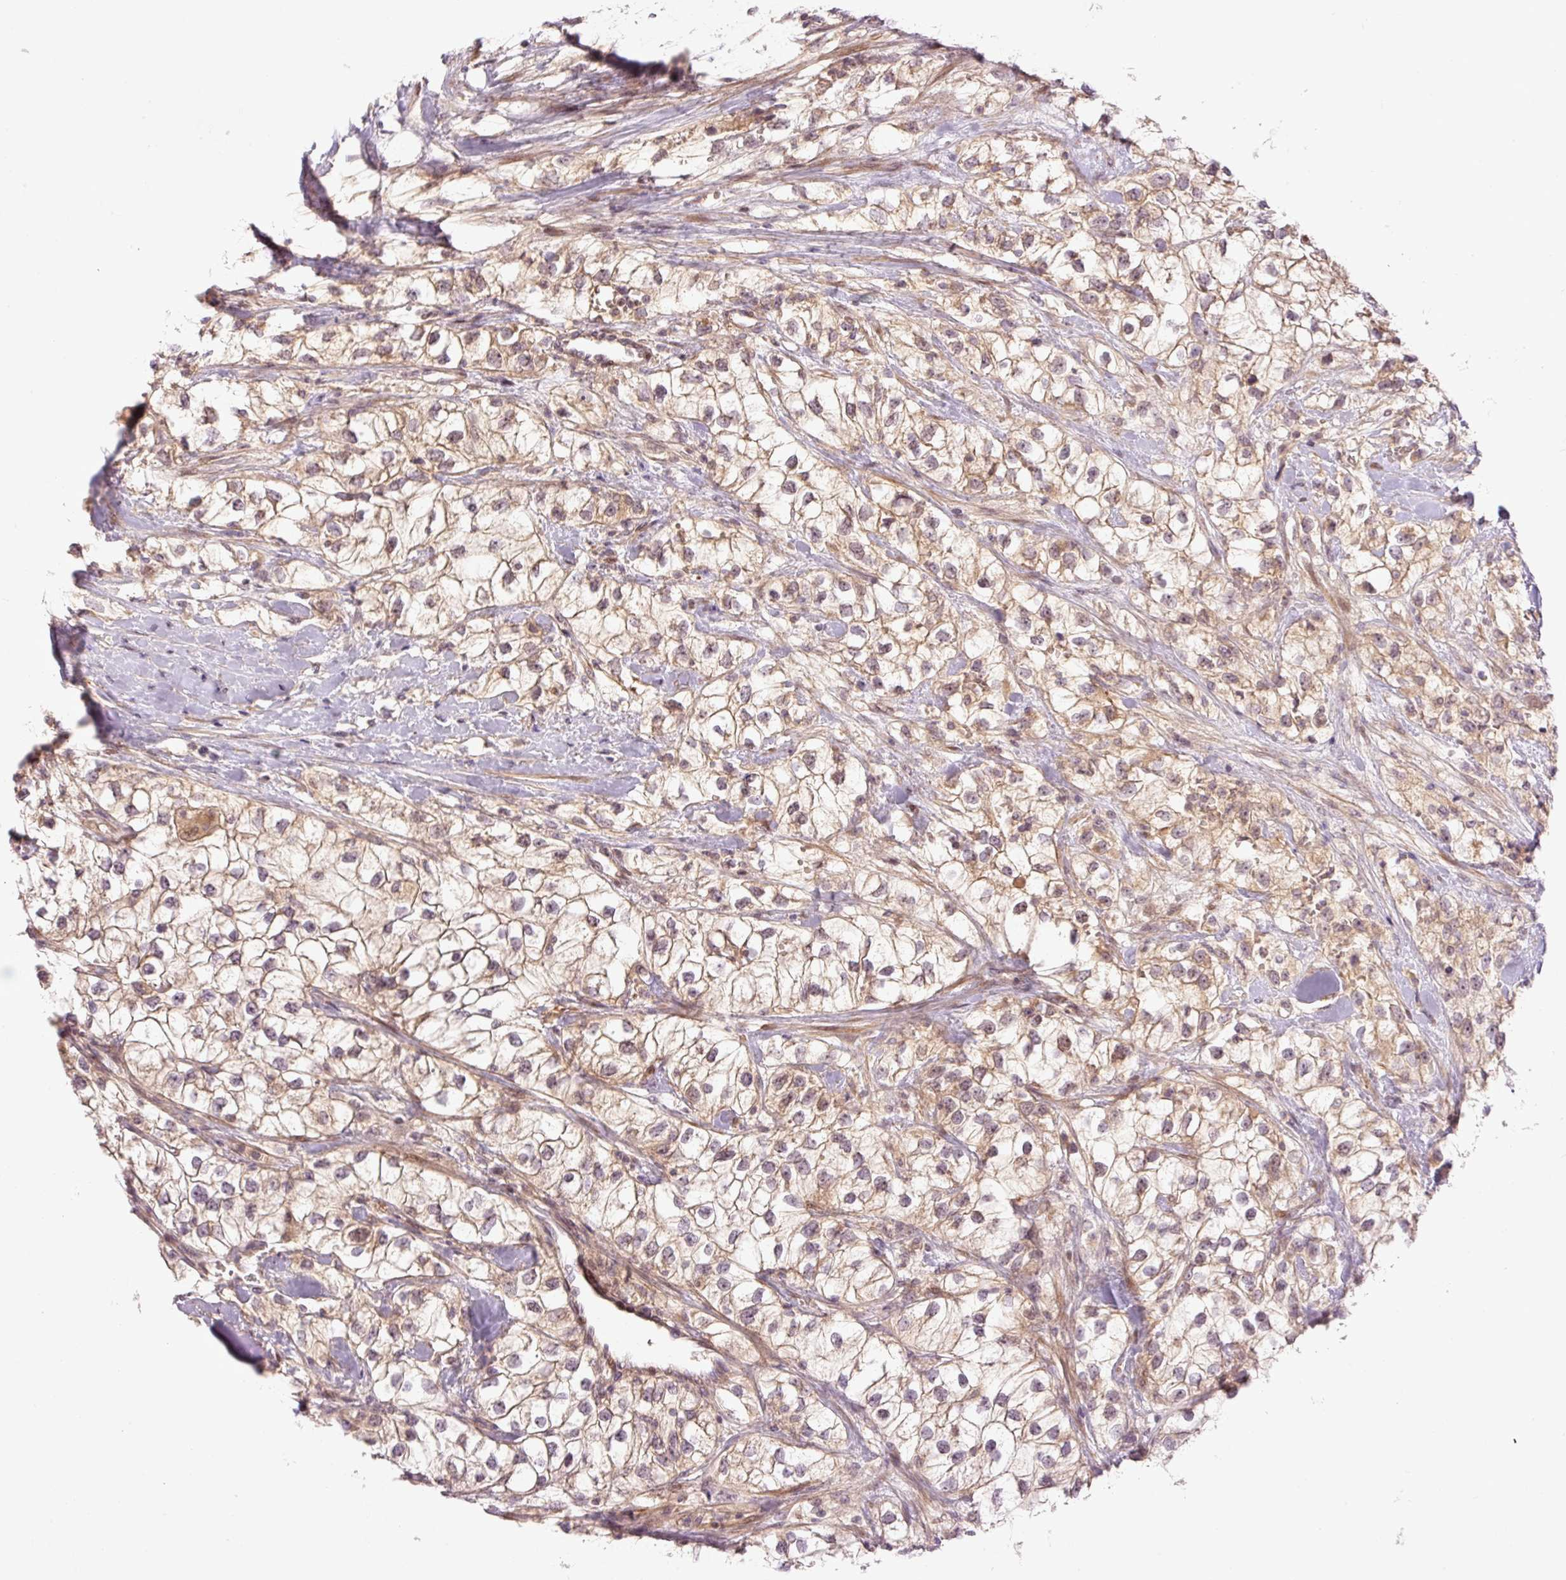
{"staining": {"intensity": "moderate", "quantity": ">75%", "location": "cytoplasmic/membranous,nuclear"}, "tissue": "renal cancer", "cell_type": "Tumor cells", "image_type": "cancer", "snomed": [{"axis": "morphology", "description": "Adenocarcinoma, NOS"}, {"axis": "topography", "description": "Kidney"}], "caption": "Immunohistochemistry (DAB) staining of human adenocarcinoma (renal) demonstrates moderate cytoplasmic/membranous and nuclear protein staining in approximately >75% of tumor cells.", "gene": "SLC29A3", "patient": {"sex": "male", "age": 59}}